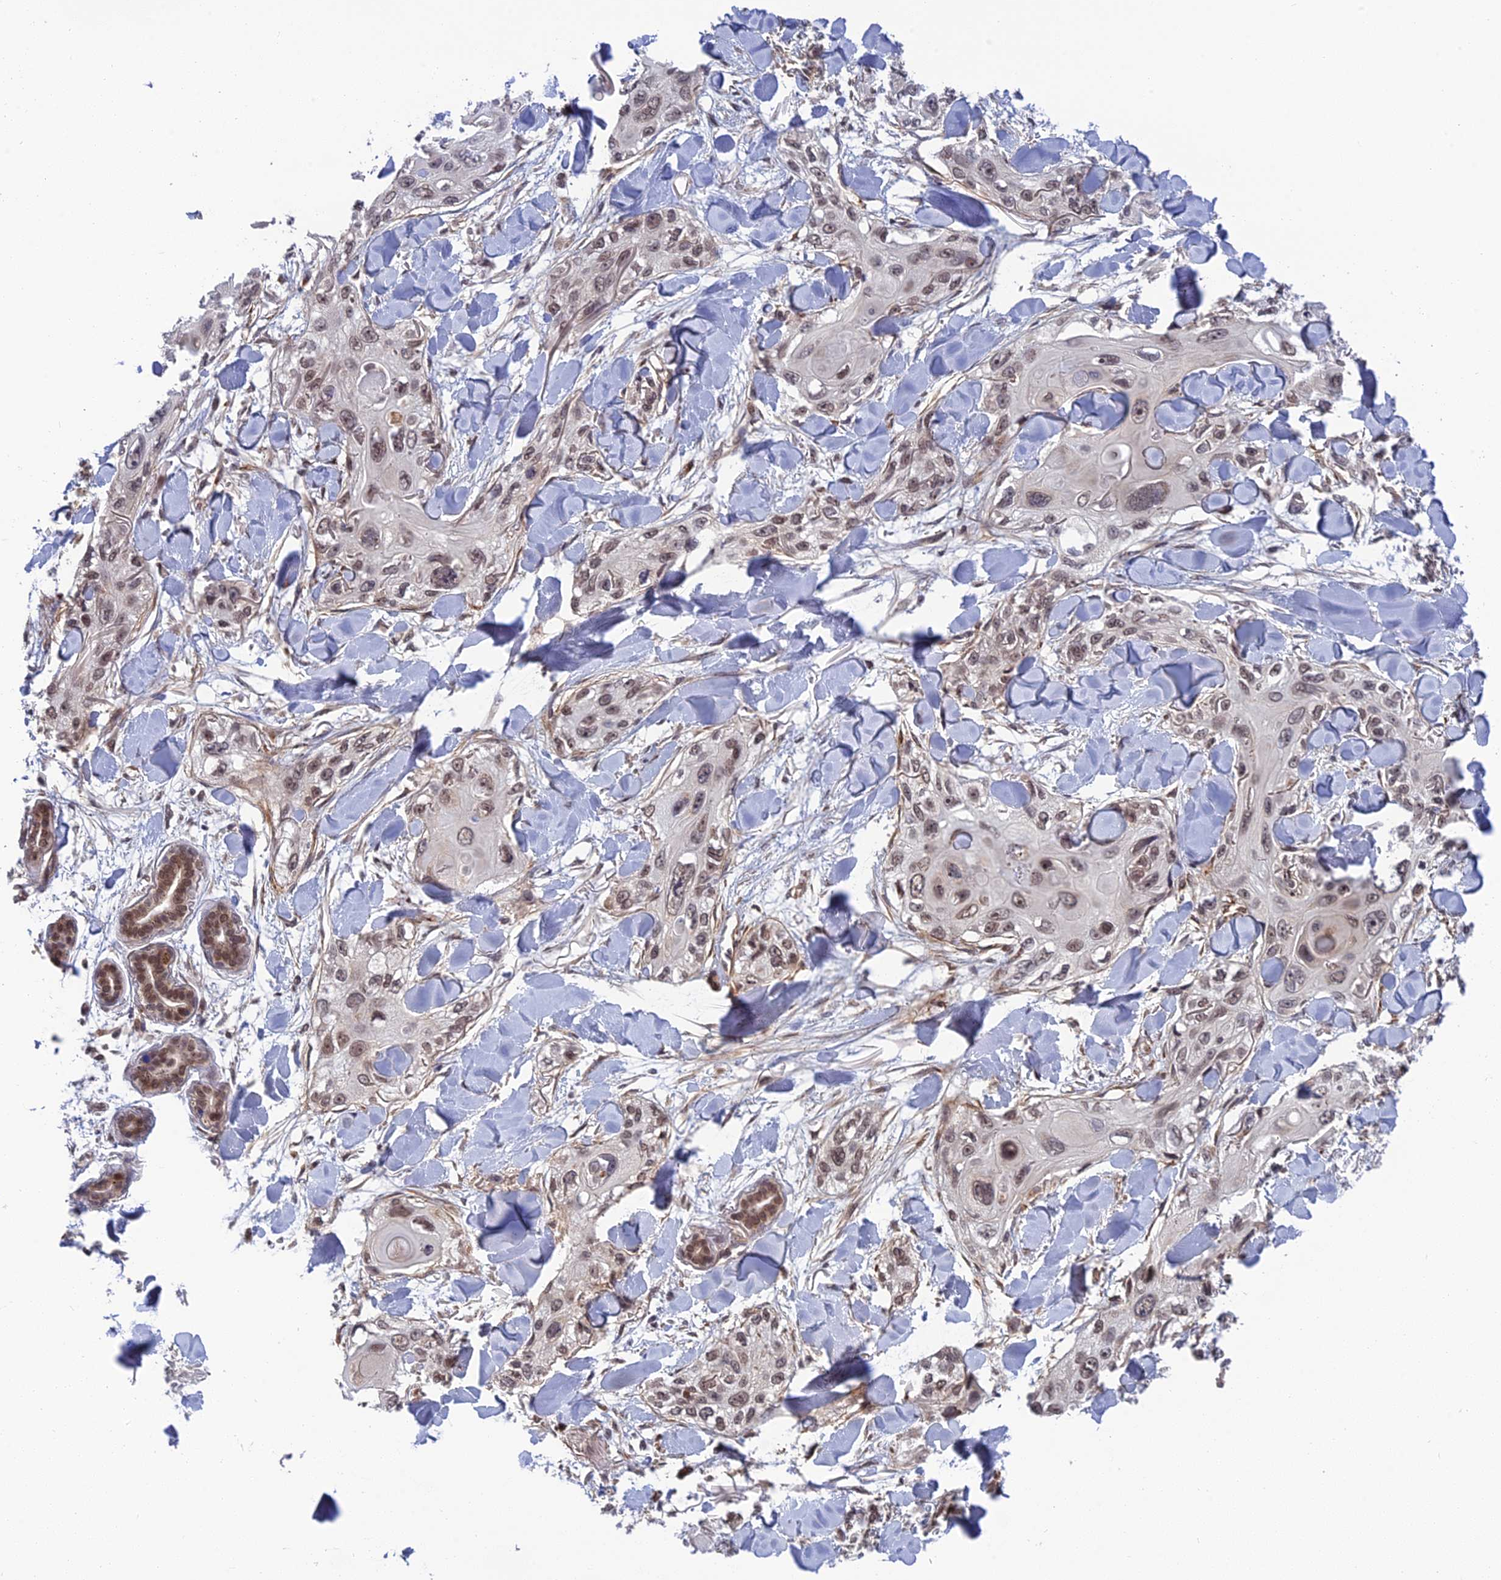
{"staining": {"intensity": "weak", "quantity": ">75%", "location": "nuclear"}, "tissue": "skin cancer", "cell_type": "Tumor cells", "image_type": "cancer", "snomed": [{"axis": "morphology", "description": "Normal tissue, NOS"}, {"axis": "morphology", "description": "Squamous cell carcinoma, NOS"}, {"axis": "topography", "description": "Skin"}], "caption": "Skin cancer stained for a protein (brown) demonstrates weak nuclear positive positivity in approximately >75% of tumor cells.", "gene": "REXO1", "patient": {"sex": "male", "age": 72}}